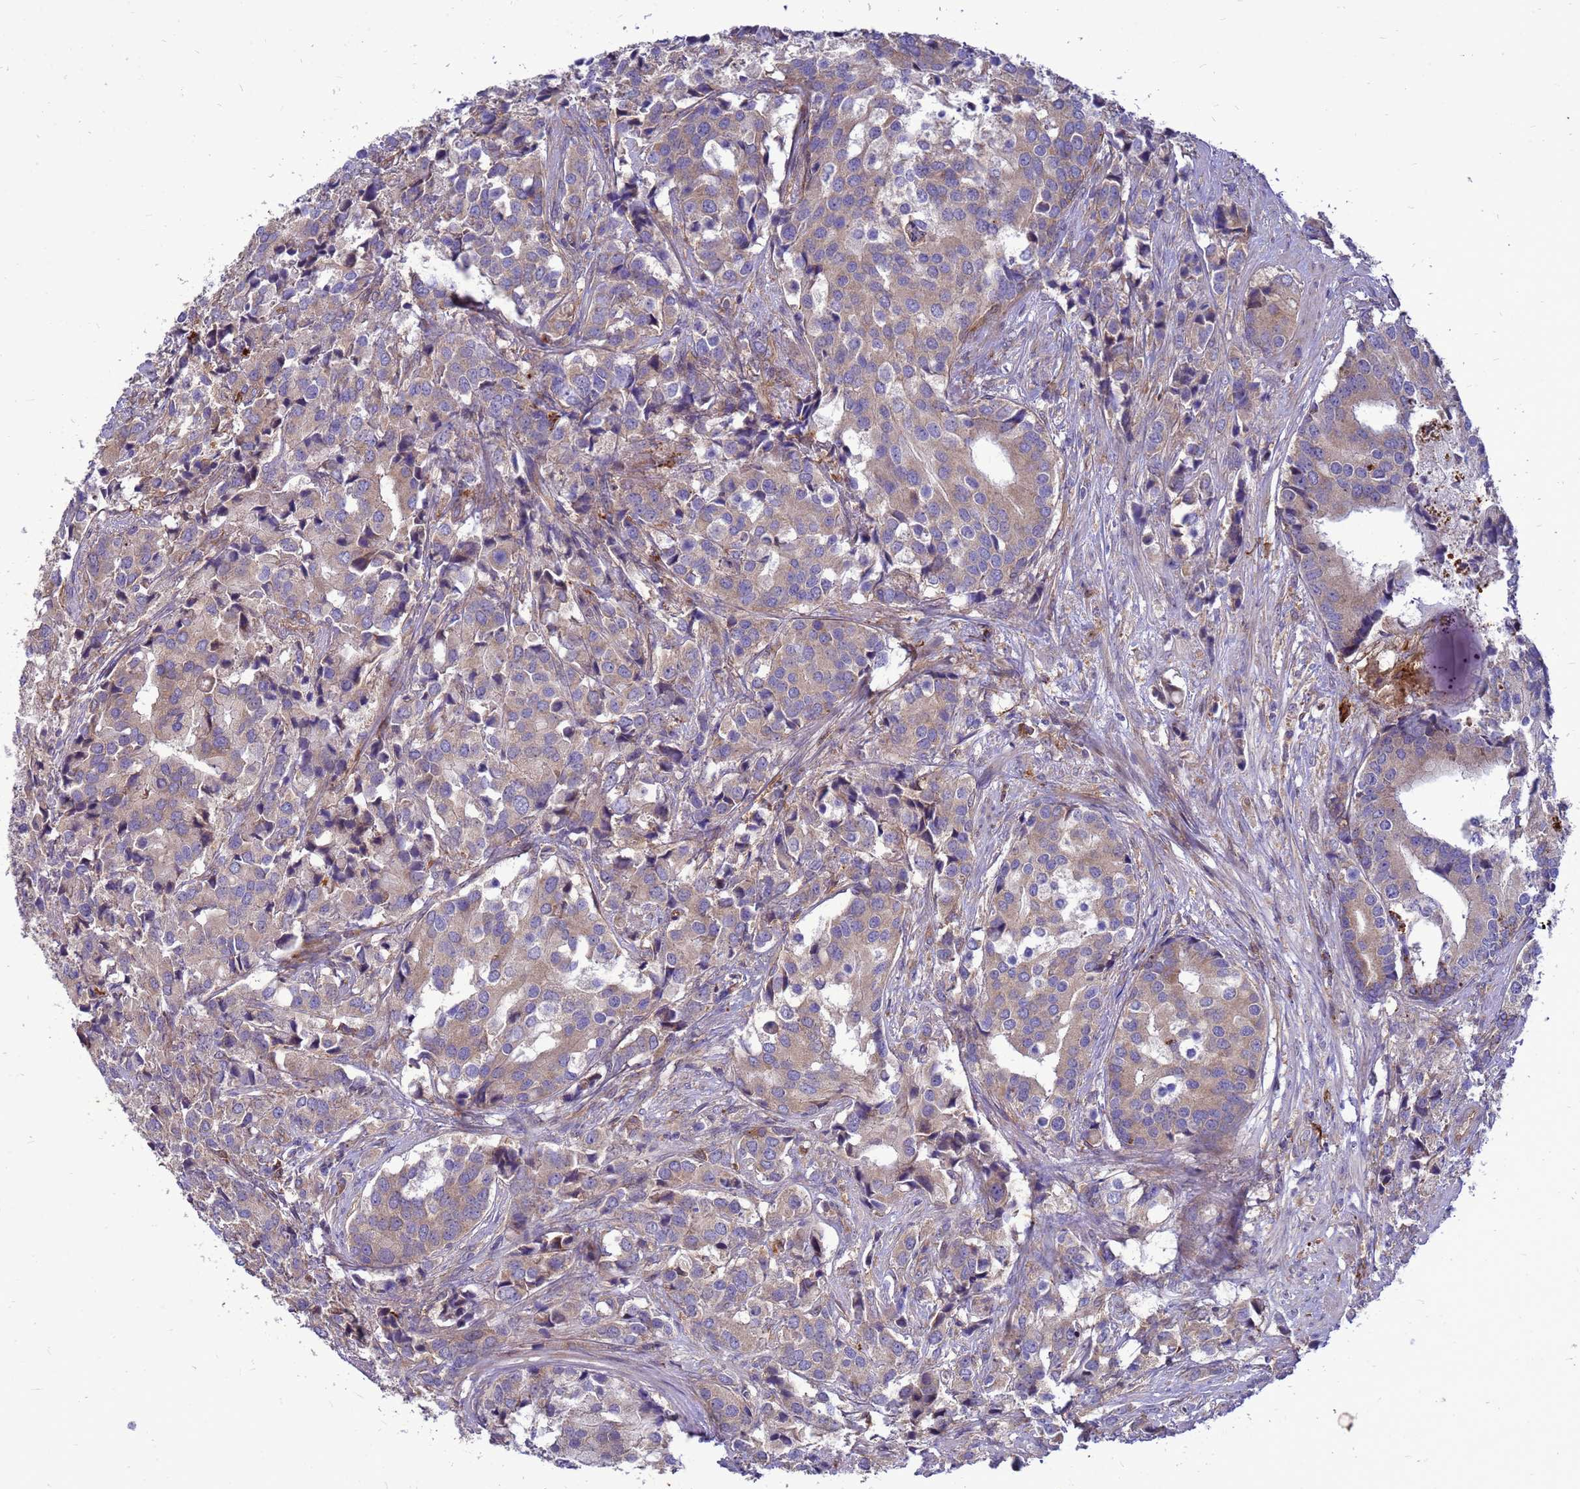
{"staining": {"intensity": "weak", "quantity": "25%-75%", "location": "cytoplasmic/membranous"}, "tissue": "prostate cancer", "cell_type": "Tumor cells", "image_type": "cancer", "snomed": [{"axis": "morphology", "description": "Adenocarcinoma, High grade"}, {"axis": "topography", "description": "Prostate"}], "caption": "Human prostate cancer (high-grade adenocarcinoma) stained with a protein marker reveals weak staining in tumor cells.", "gene": "RNF215", "patient": {"sex": "male", "age": 62}}